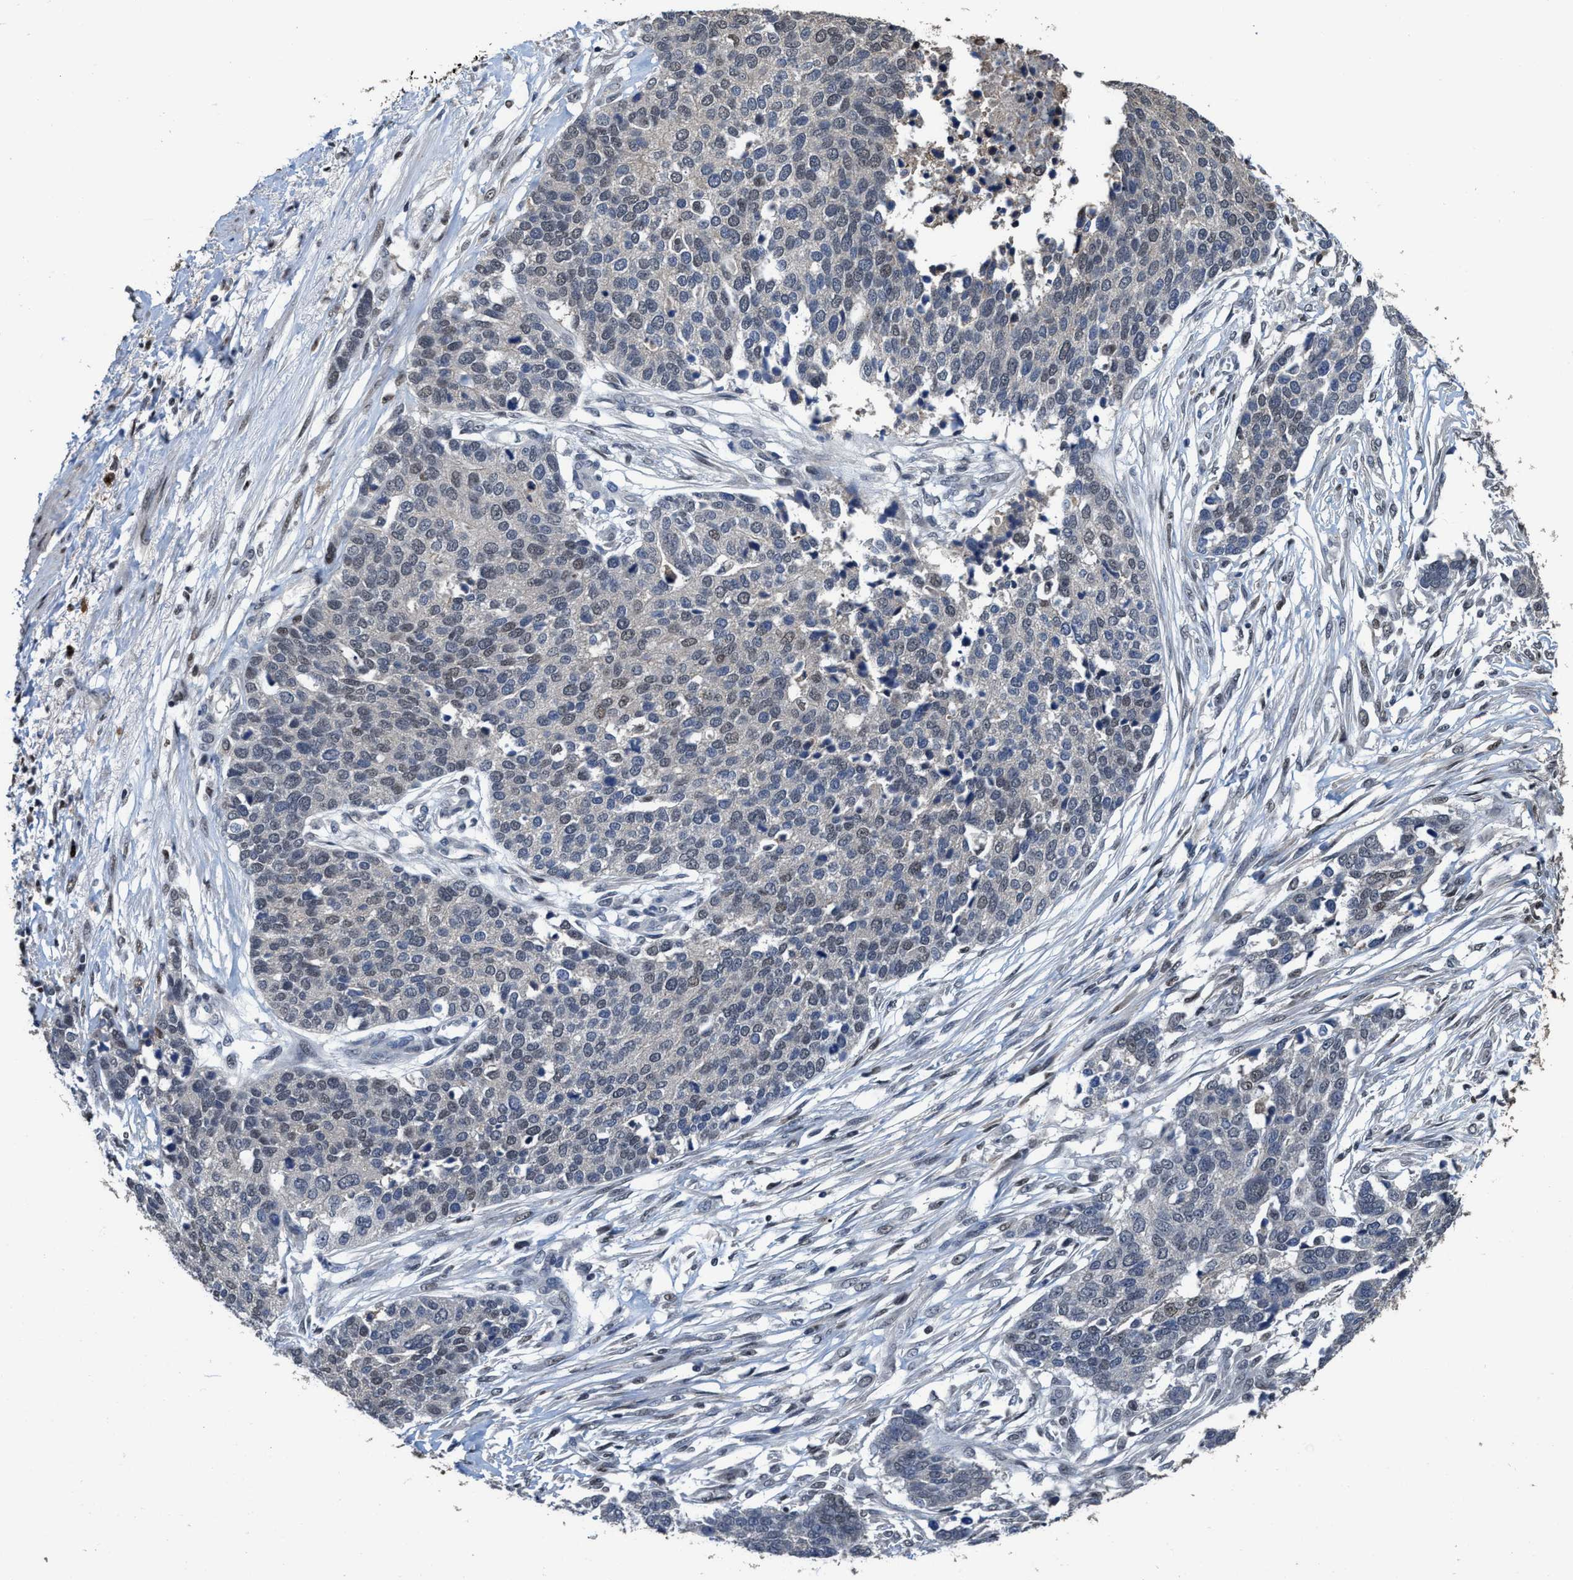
{"staining": {"intensity": "weak", "quantity": "<25%", "location": "nuclear"}, "tissue": "ovarian cancer", "cell_type": "Tumor cells", "image_type": "cancer", "snomed": [{"axis": "morphology", "description": "Cystadenocarcinoma, serous, NOS"}, {"axis": "topography", "description": "Ovary"}], "caption": "Histopathology image shows no protein positivity in tumor cells of serous cystadenocarcinoma (ovarian) tissue.", "gene": "ZNF20", "patient": {"sex": "female", "age": 44}}